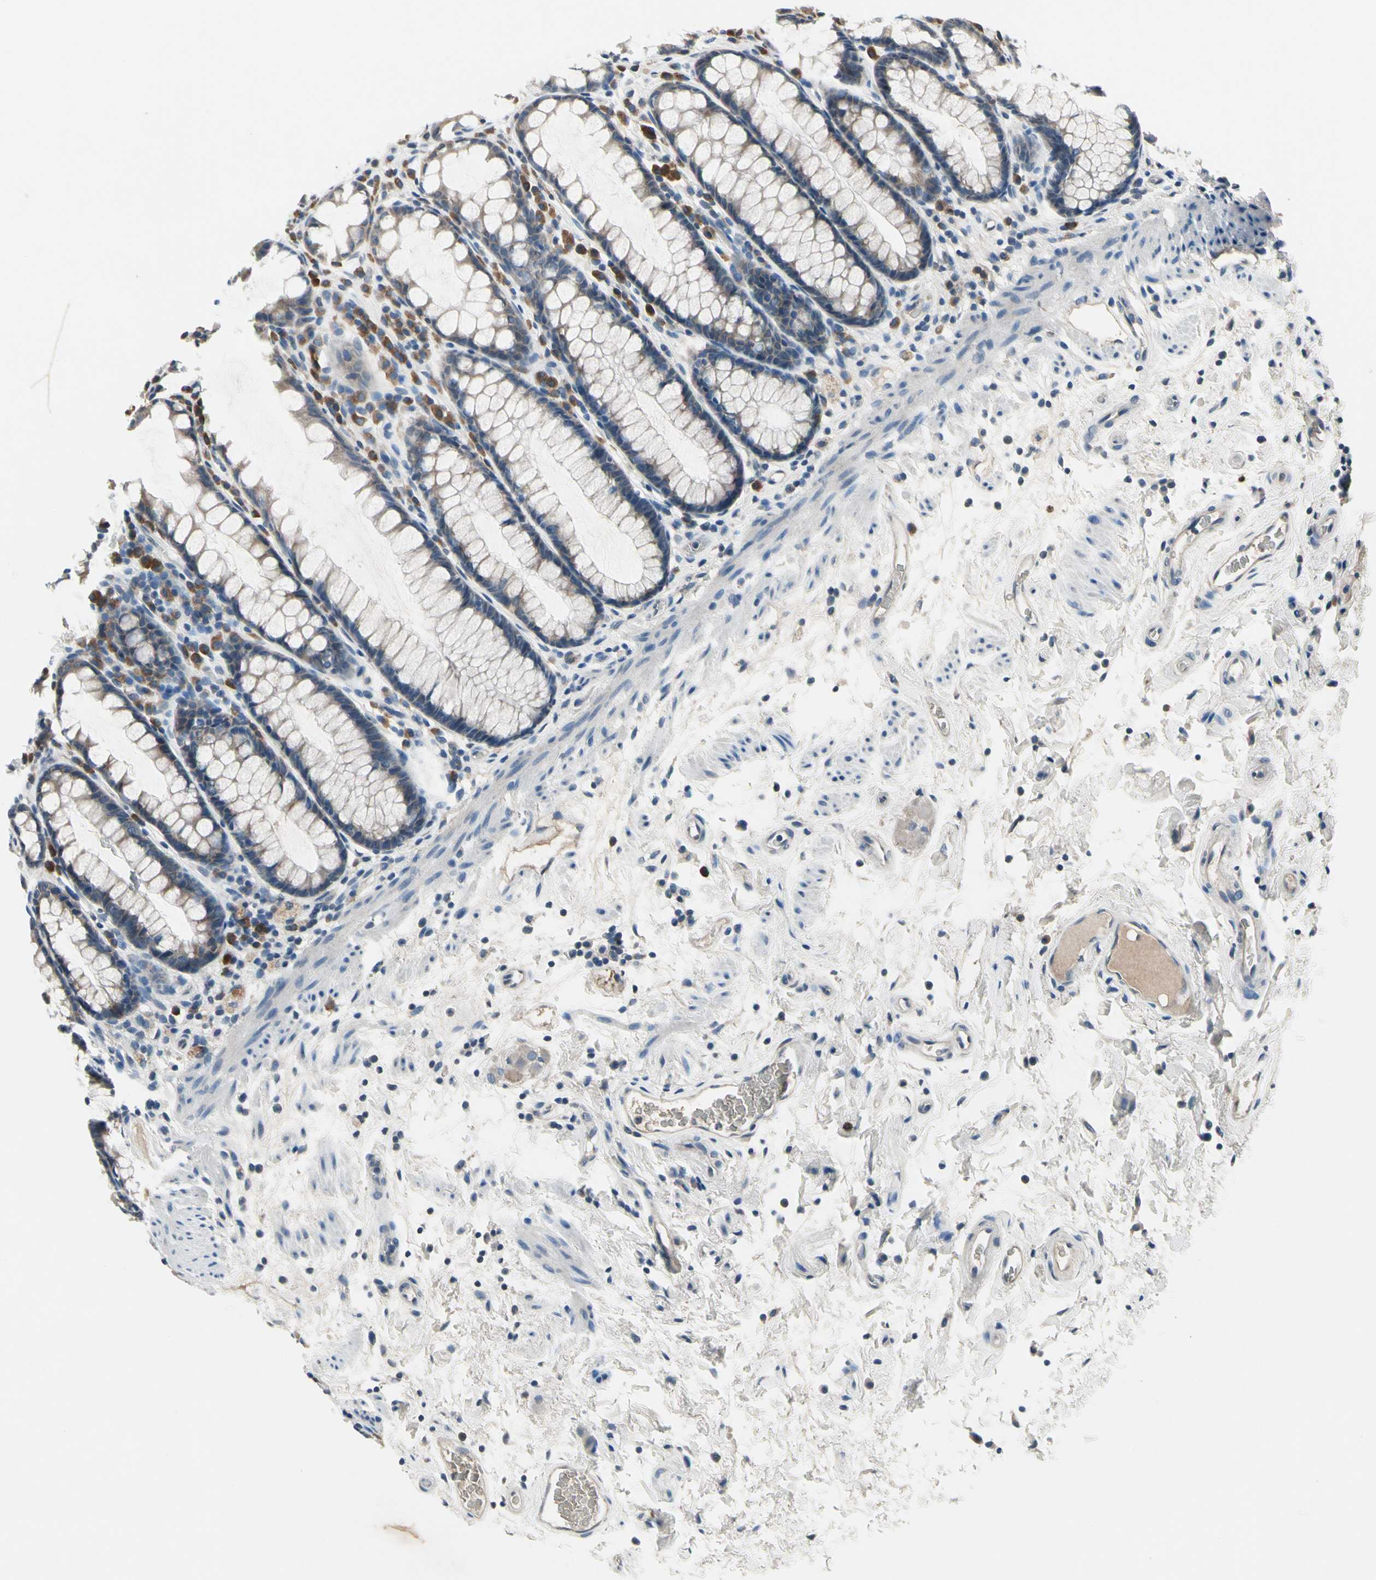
{"staining": {"intensity": "weak", "quantity": "25%-75%", "location": "cytoplasmic/membranous"}, "tissue": "rectum", "cell_type": "Glandular cells", "image_type": "normal", "snomed": [{"axis": "morphology", "description": "Normal tissue, NOS"}, {"axis": "topography", "description": "Rectum"}], "caption": "Benign rectum shows weak cytoplasmic/membranous positivity in approximately 25%-75% of glandular cells.", "gene": "SELENOK", "patient": {"sex": "male", "age": 92}}